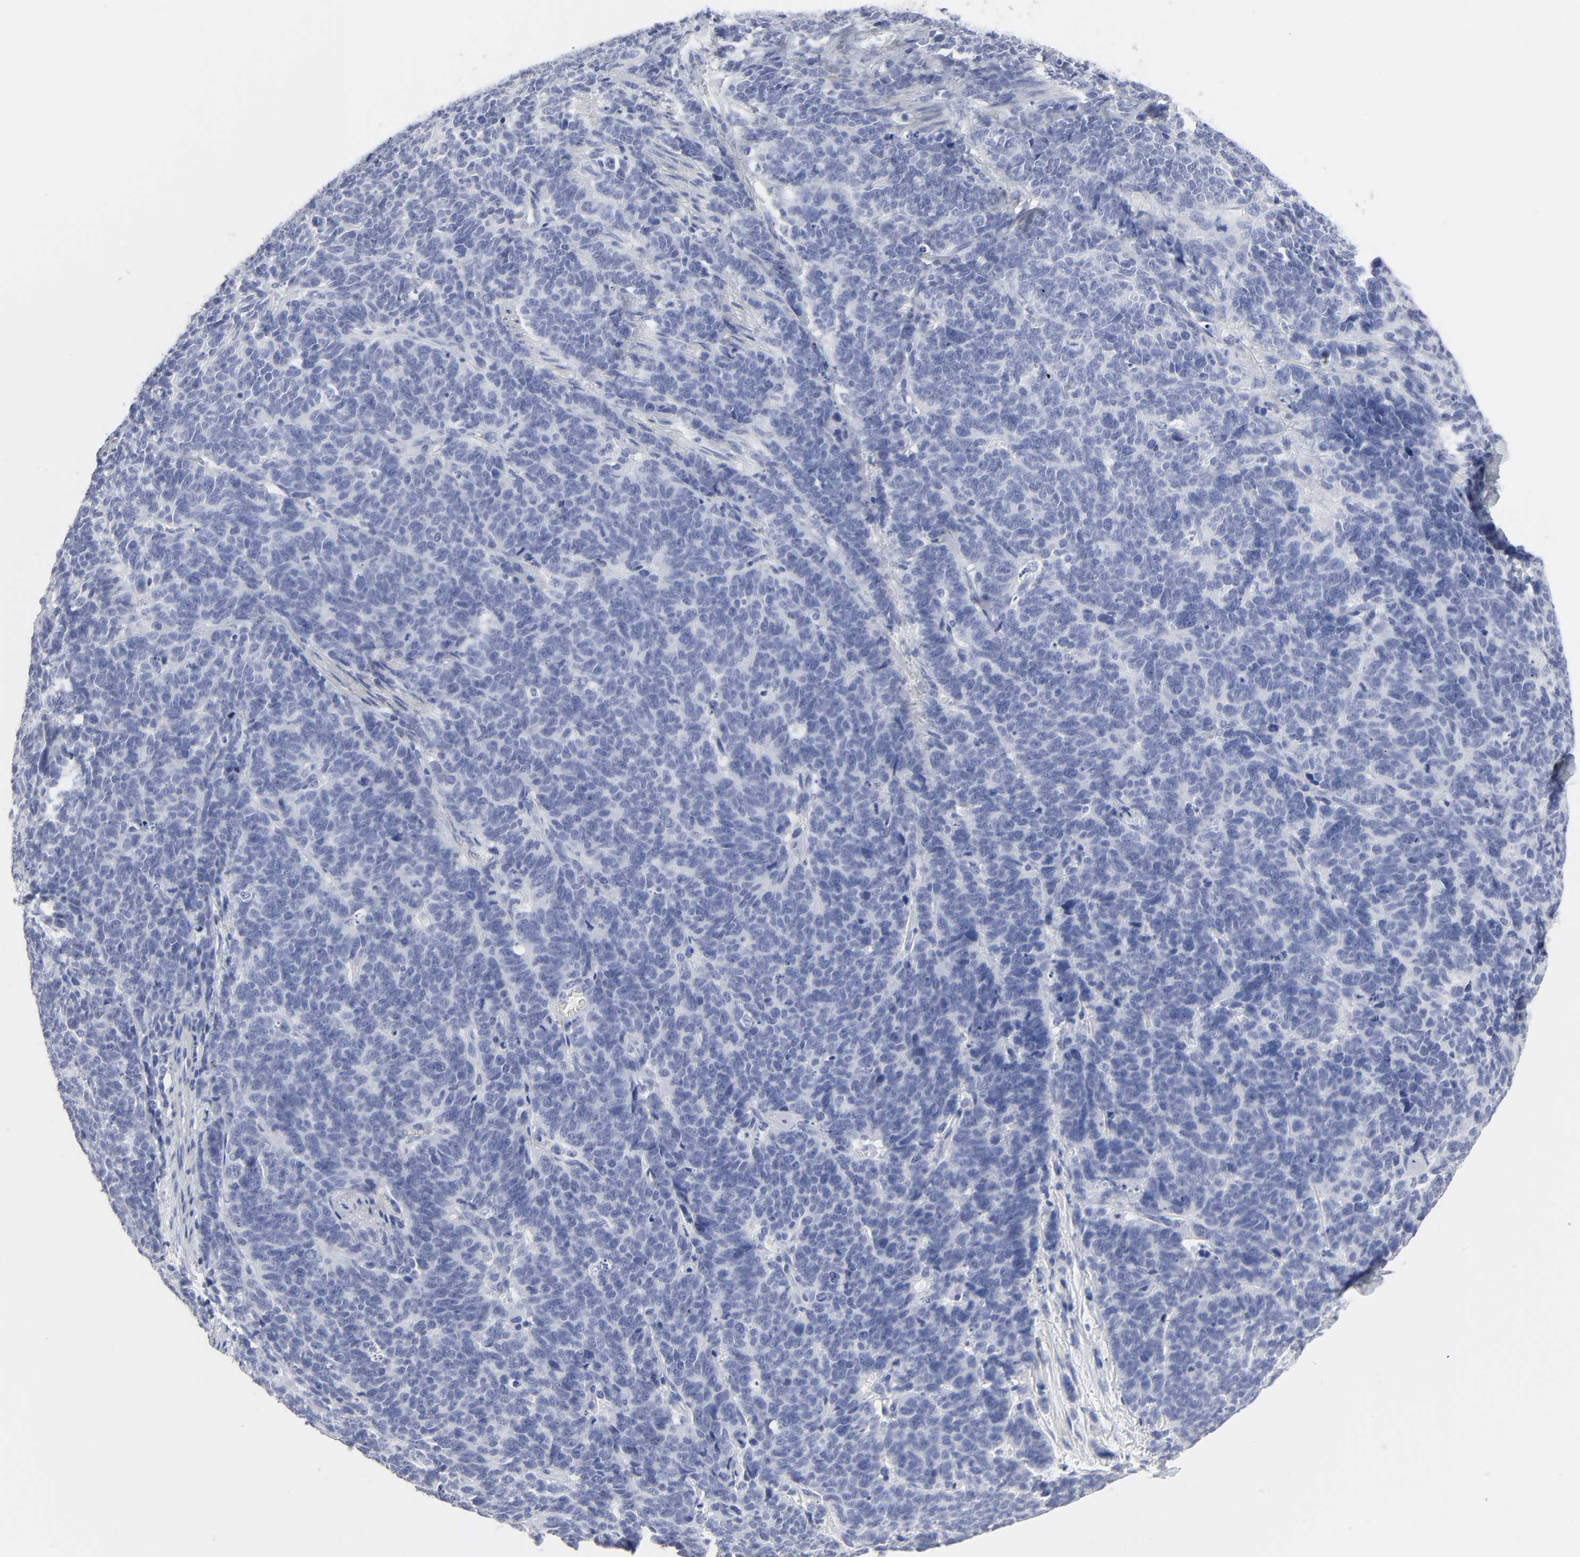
{"staining": {"intensity": "negative", "quantity": "none", "location": "none"}, "tissue": "lung cancer", "cell_type": "Tumor cells", "image_type": "cancer", "snomed": [{"axis": "morphology", "description": "Neoplasm, malignant, NOS"}, {"axis": "topography", "description": "Lung"}], "caption": "DAB (3,3'-diaminobenzidine) immunohistochemical staining of lung cancer demonstrates no significant positivity in tumor cells.", "gene": "HNF4A", "patient": {"sex": "female", "age": 58}}